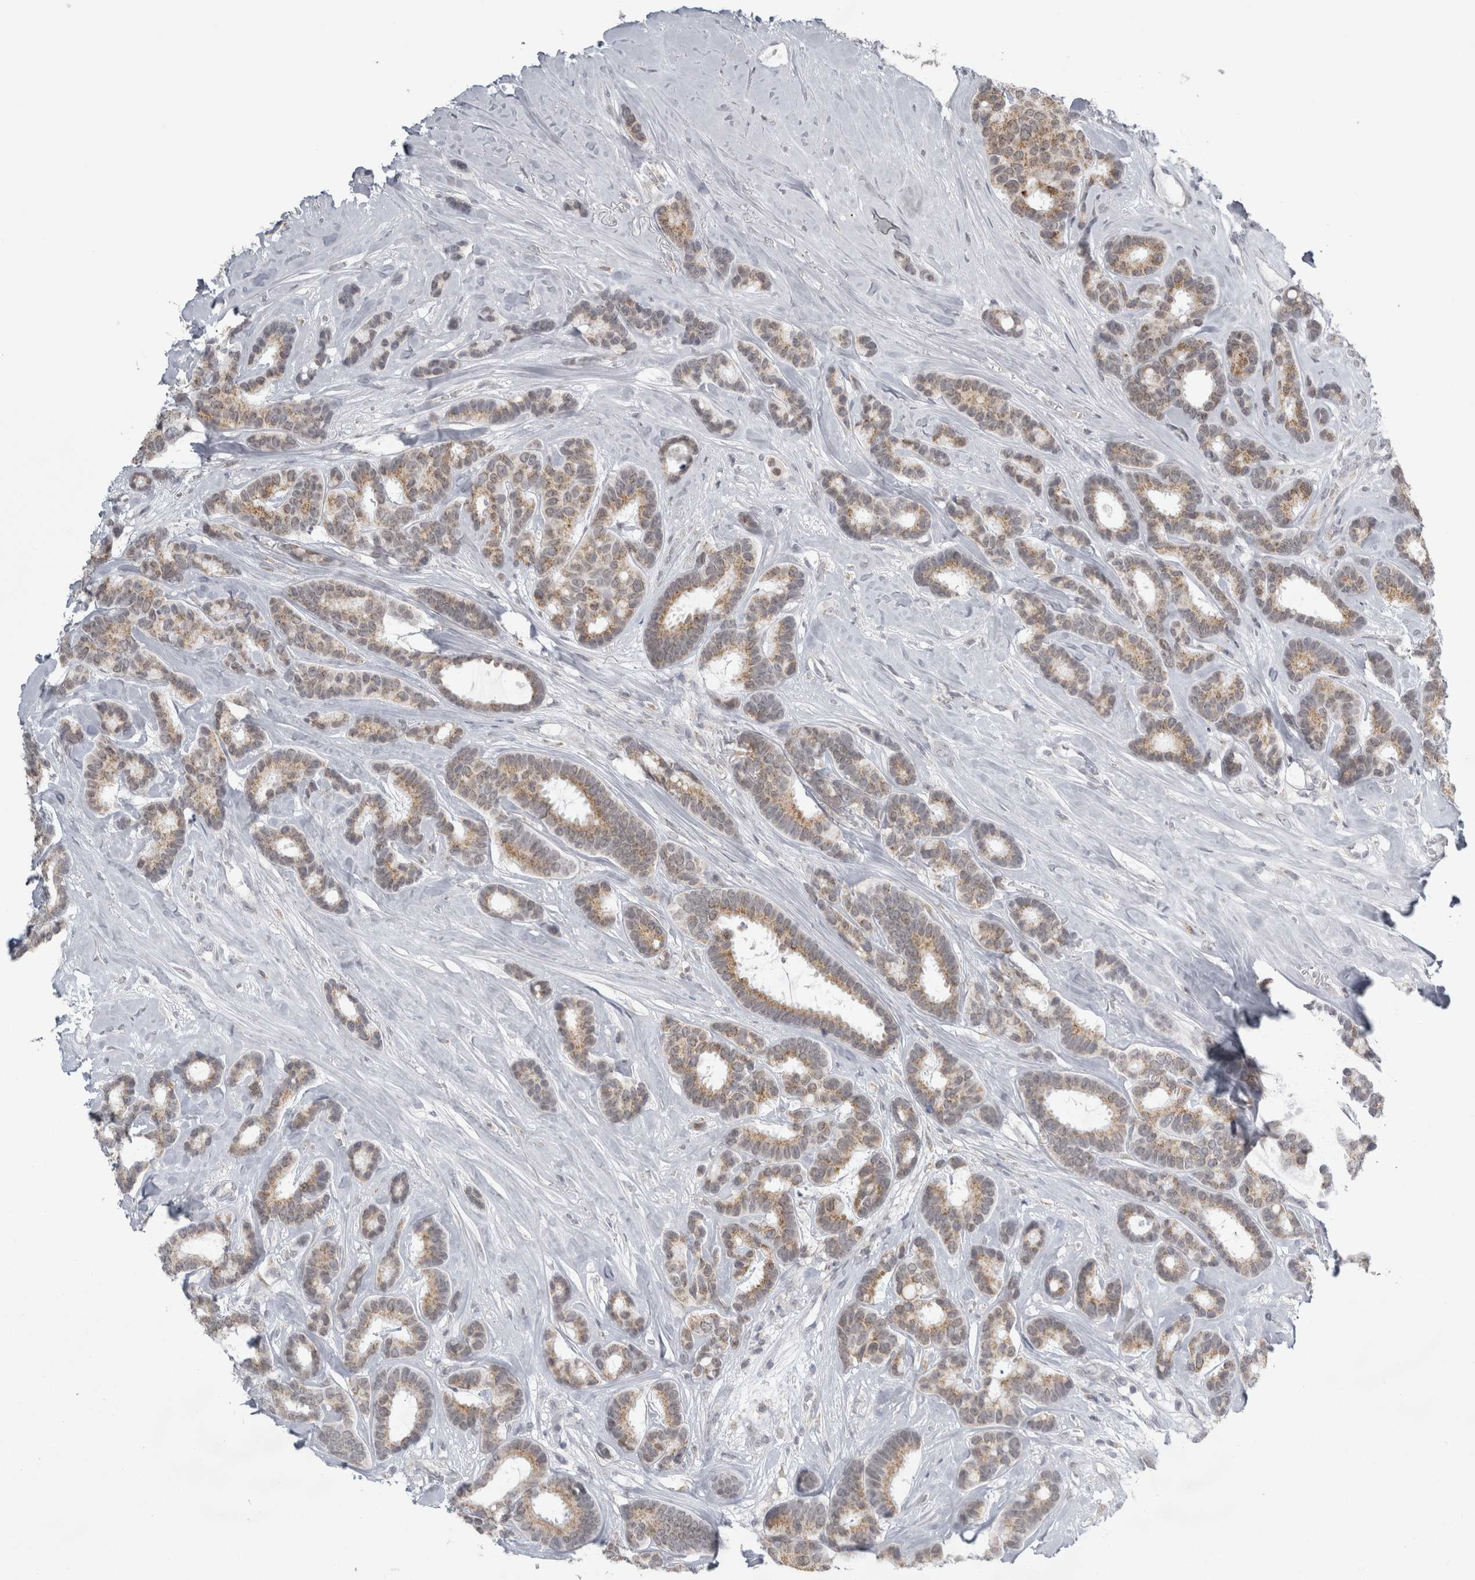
{"staining": {"intensity": "moderate", "quantity": ">75%", "location": "cytoplasmic/membranous"}, "tissue": "breast cancer", "cell_type": "Tumor cells", "image_type": "cancer", "snomed": [{"axis": "morphology", "description": "Duct carcinoma"}, {"axis": "topography", "description": "Breast"}], "caption": "Immunohistochemistry (IHC) of breast intraductal carcinoma shows medium levels of moderate cytoplasmic/membranous expression in about >75% of tumor cells.", "gene": "PLIN1", "patient": {"sex": "female", "age": 87}}